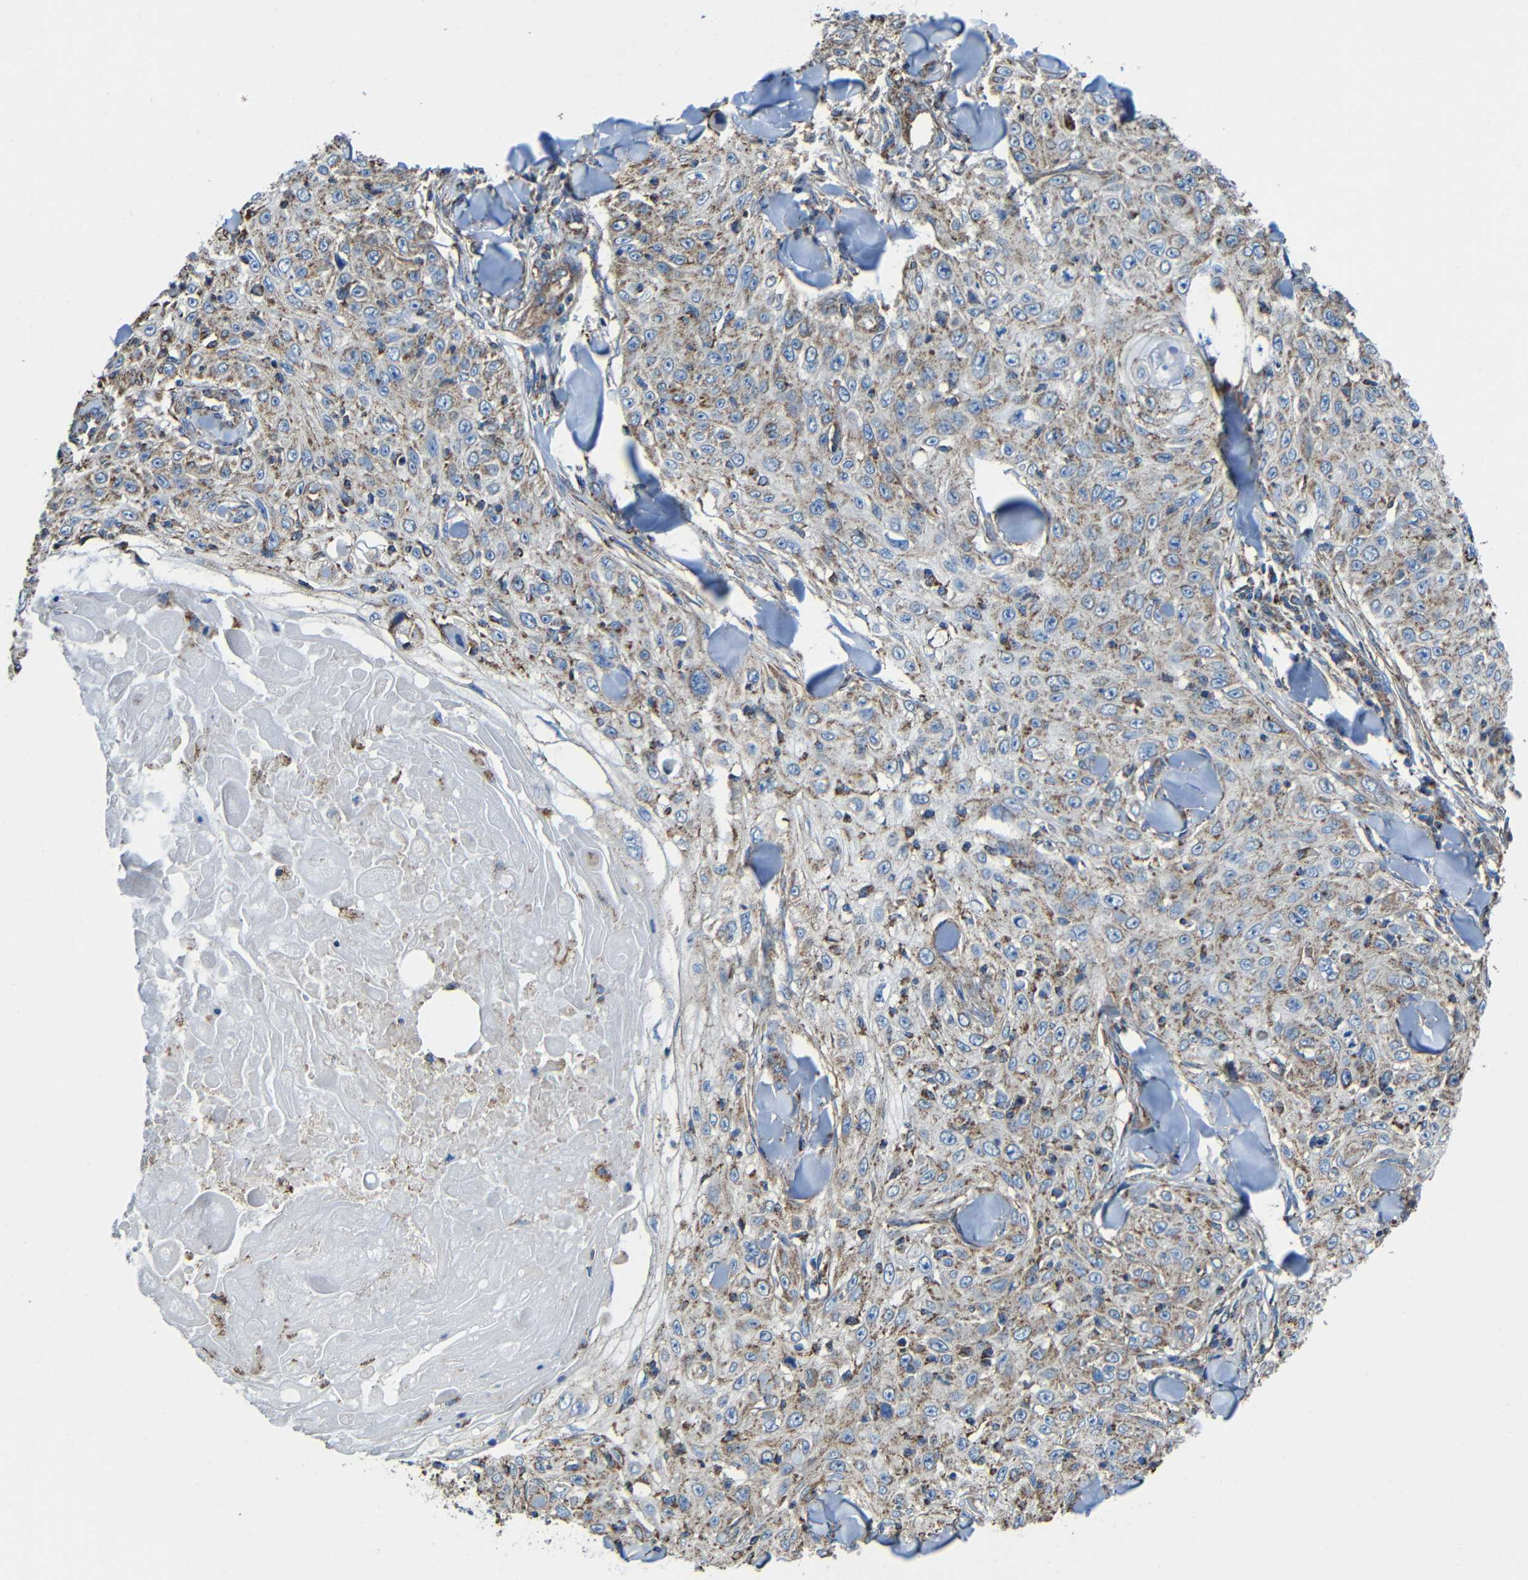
{"staining": {"intensity": "weak", "quantity": ">75%", "location": "cytoplasmic/membranous"}, "tissue": "skin cancer", "cell_type": "Tumor cells", "image_type": "cancer", "snomed": [{"axis": "morphology", "description": "Squamous cell carcinoma, NOS"}, {"axis": "topography", "description": "Skin"}], "caption": "Squamous cell carcinoma (skin) tissue exhibits weak cytoplasmic/membranous staining in about >75% of tumor cells, visualized by immunohistochemistry.", "gene": "INTS6L", "patient": {"sex": "male", "age": 86}}